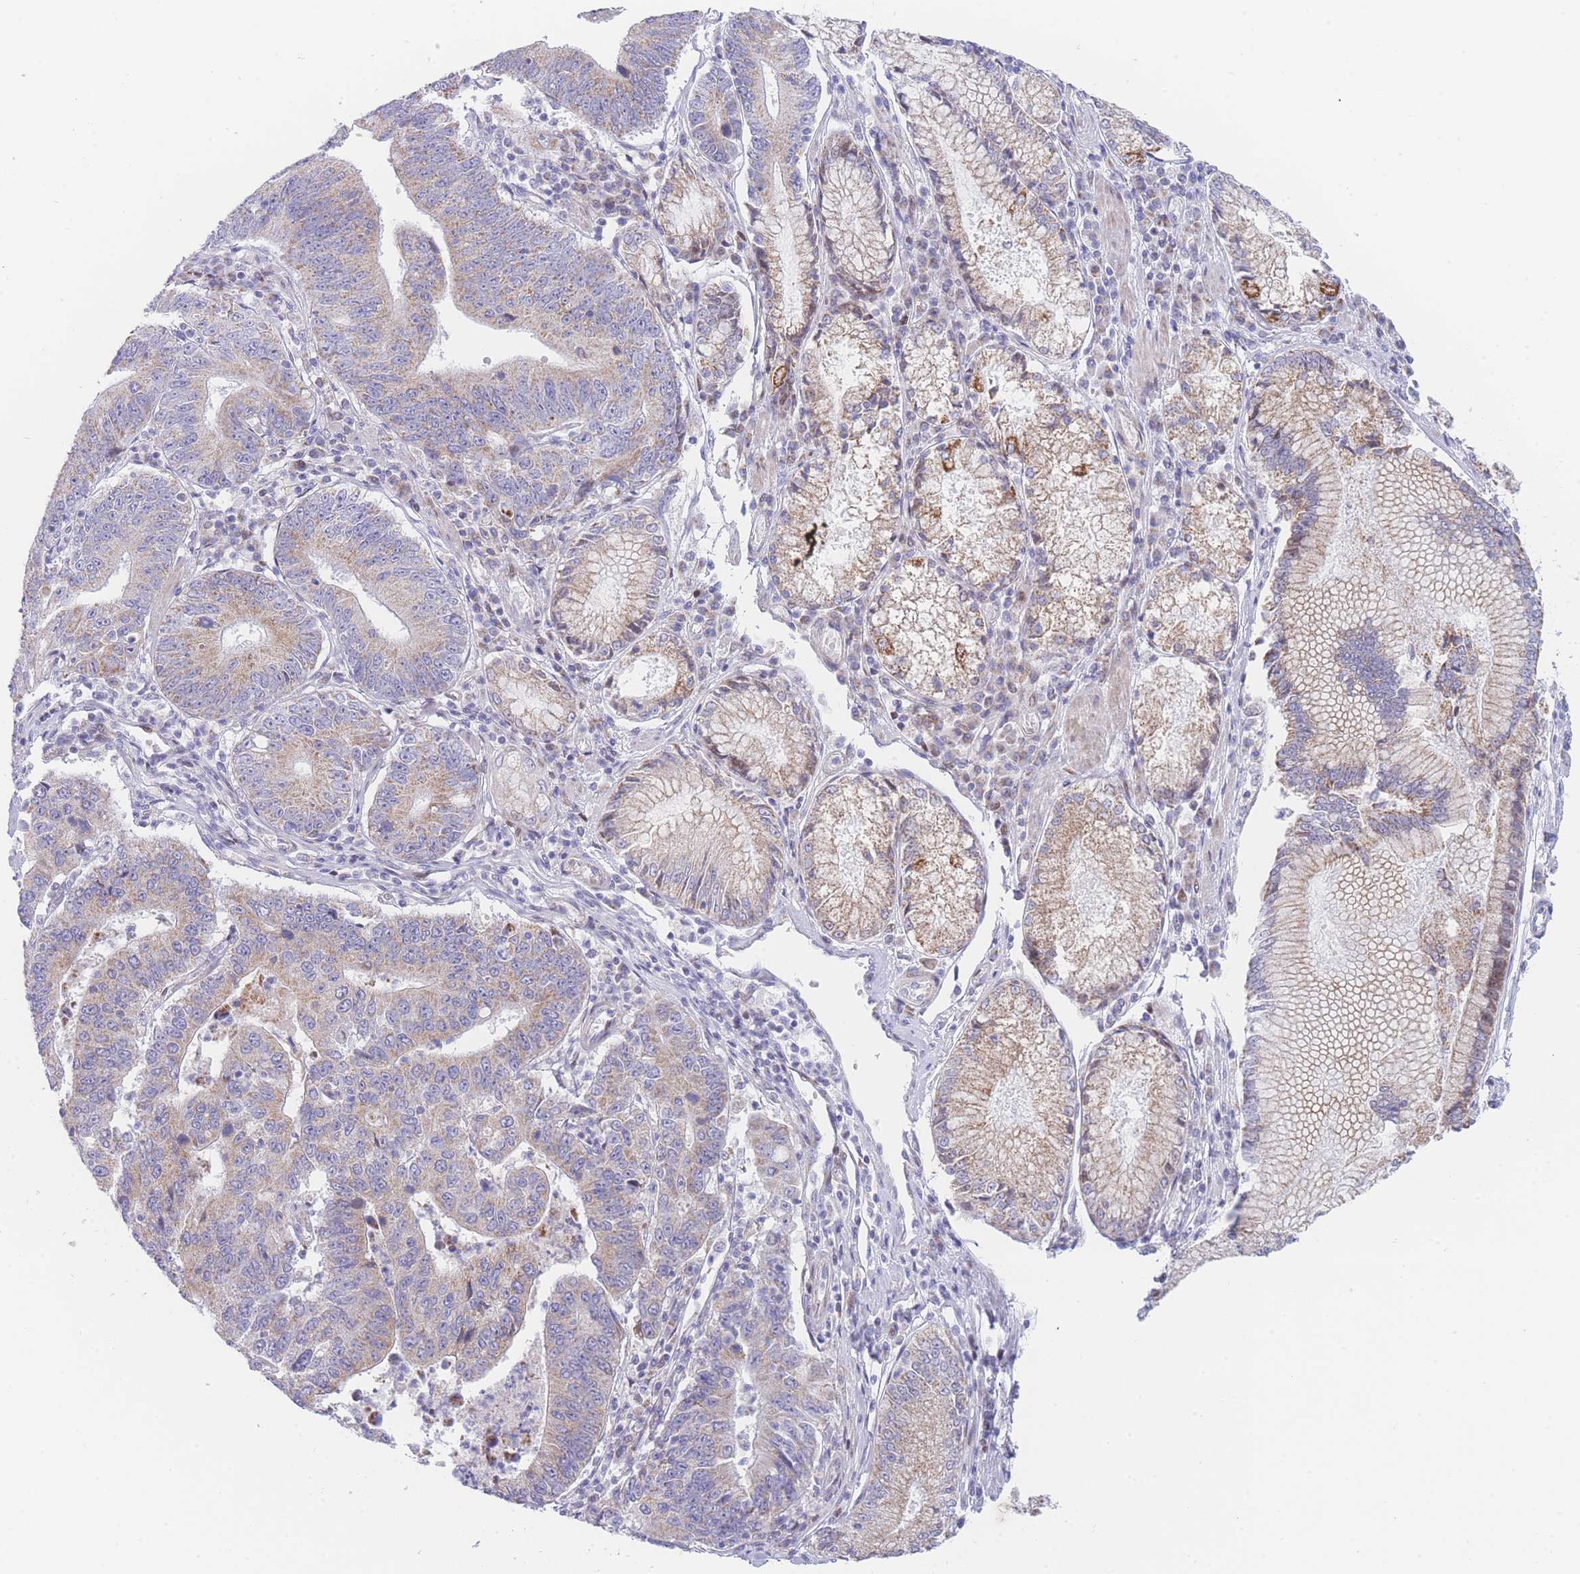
{"staining": {"intensity": "weak", "quantity": ">75%", "location": "cytoplasmic/membranous"}, "tissue": "stomach cancer", "cell_type": "Tumor cells", "image_type": "cancer", "snomed": [{"axis": "morphology", "description": "Adenocarcinoma, NOS"}, {"axis": "topography", "description": "Stomach"}], "caption": "Immunohistochemistry (IHC) micrograph of neoplastic tissue: human stomach cancer (adenocarcinoma) stained using immunohistochemistry (IHC) exhibits low levels of weak protein expression localized specifically in the cytoplasmic/membranous of tumor cells, appearing as a cytoplasmic/membranous brown color.", "gene": "GPAM", "patient": {"sex": "male", "age": 59}}